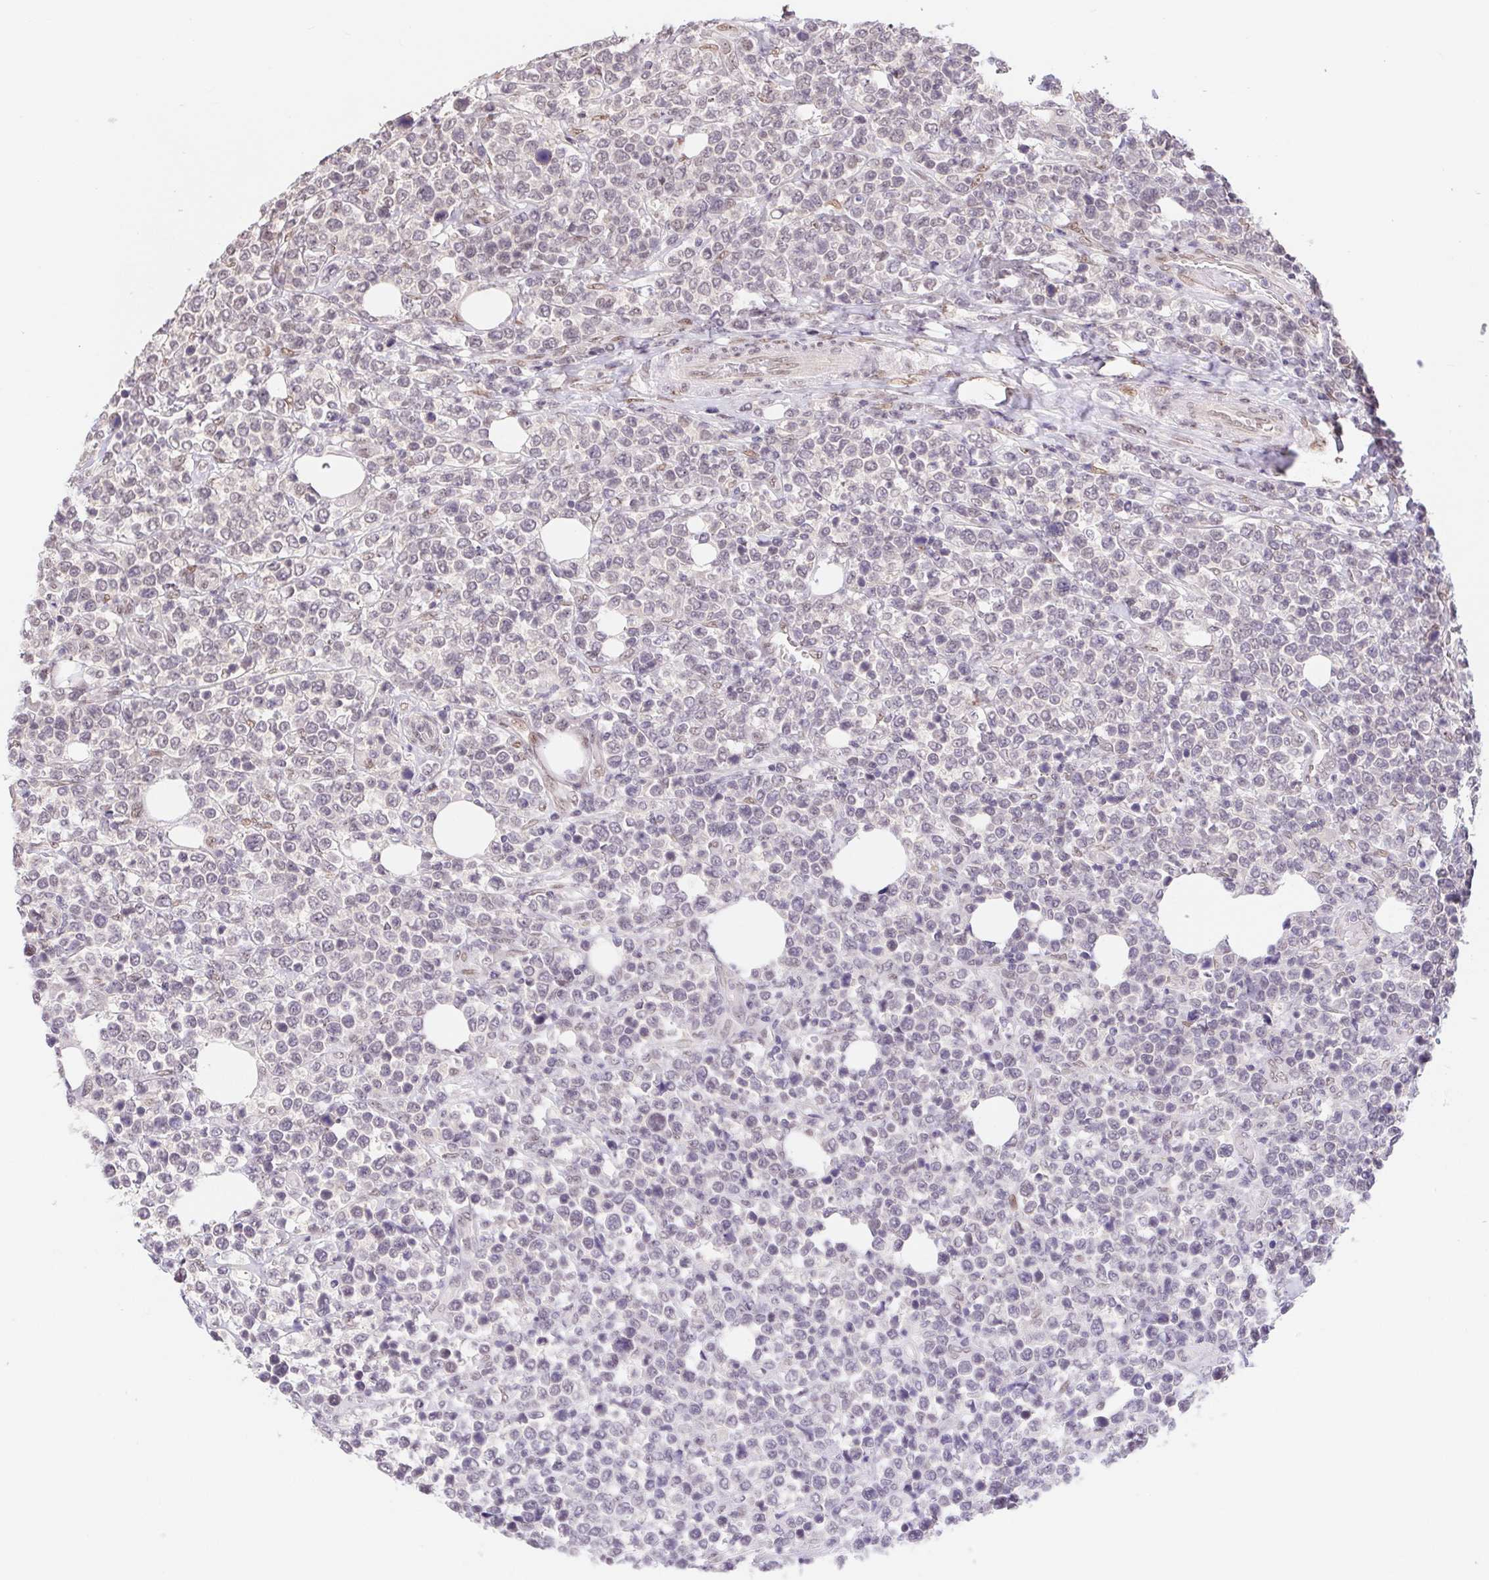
{"staining": {"intensity": "negative", "quantity": "none", "location": "none"}, "tissue": "lymphoma", "cell_type": "Tumor cells", "image_type": "cancer", "snomed": [{"axis": "morphology", "description": "Malignant lymphoma, non-Hodgkin's type, High grade"}, {"axis": "topography", "description": "Soft tissue"}], "caption": "DAB immunohistochemical staining of human lymphoma demonstrates no significant expression in tumor cells. (Brightfield microscopy of DAB (3,3'-diaminobenzidine) immunohistochemistry (IHC) at high magnification).", "gene": "CAND1", "patient": {"sex": "female", "age": 56}}